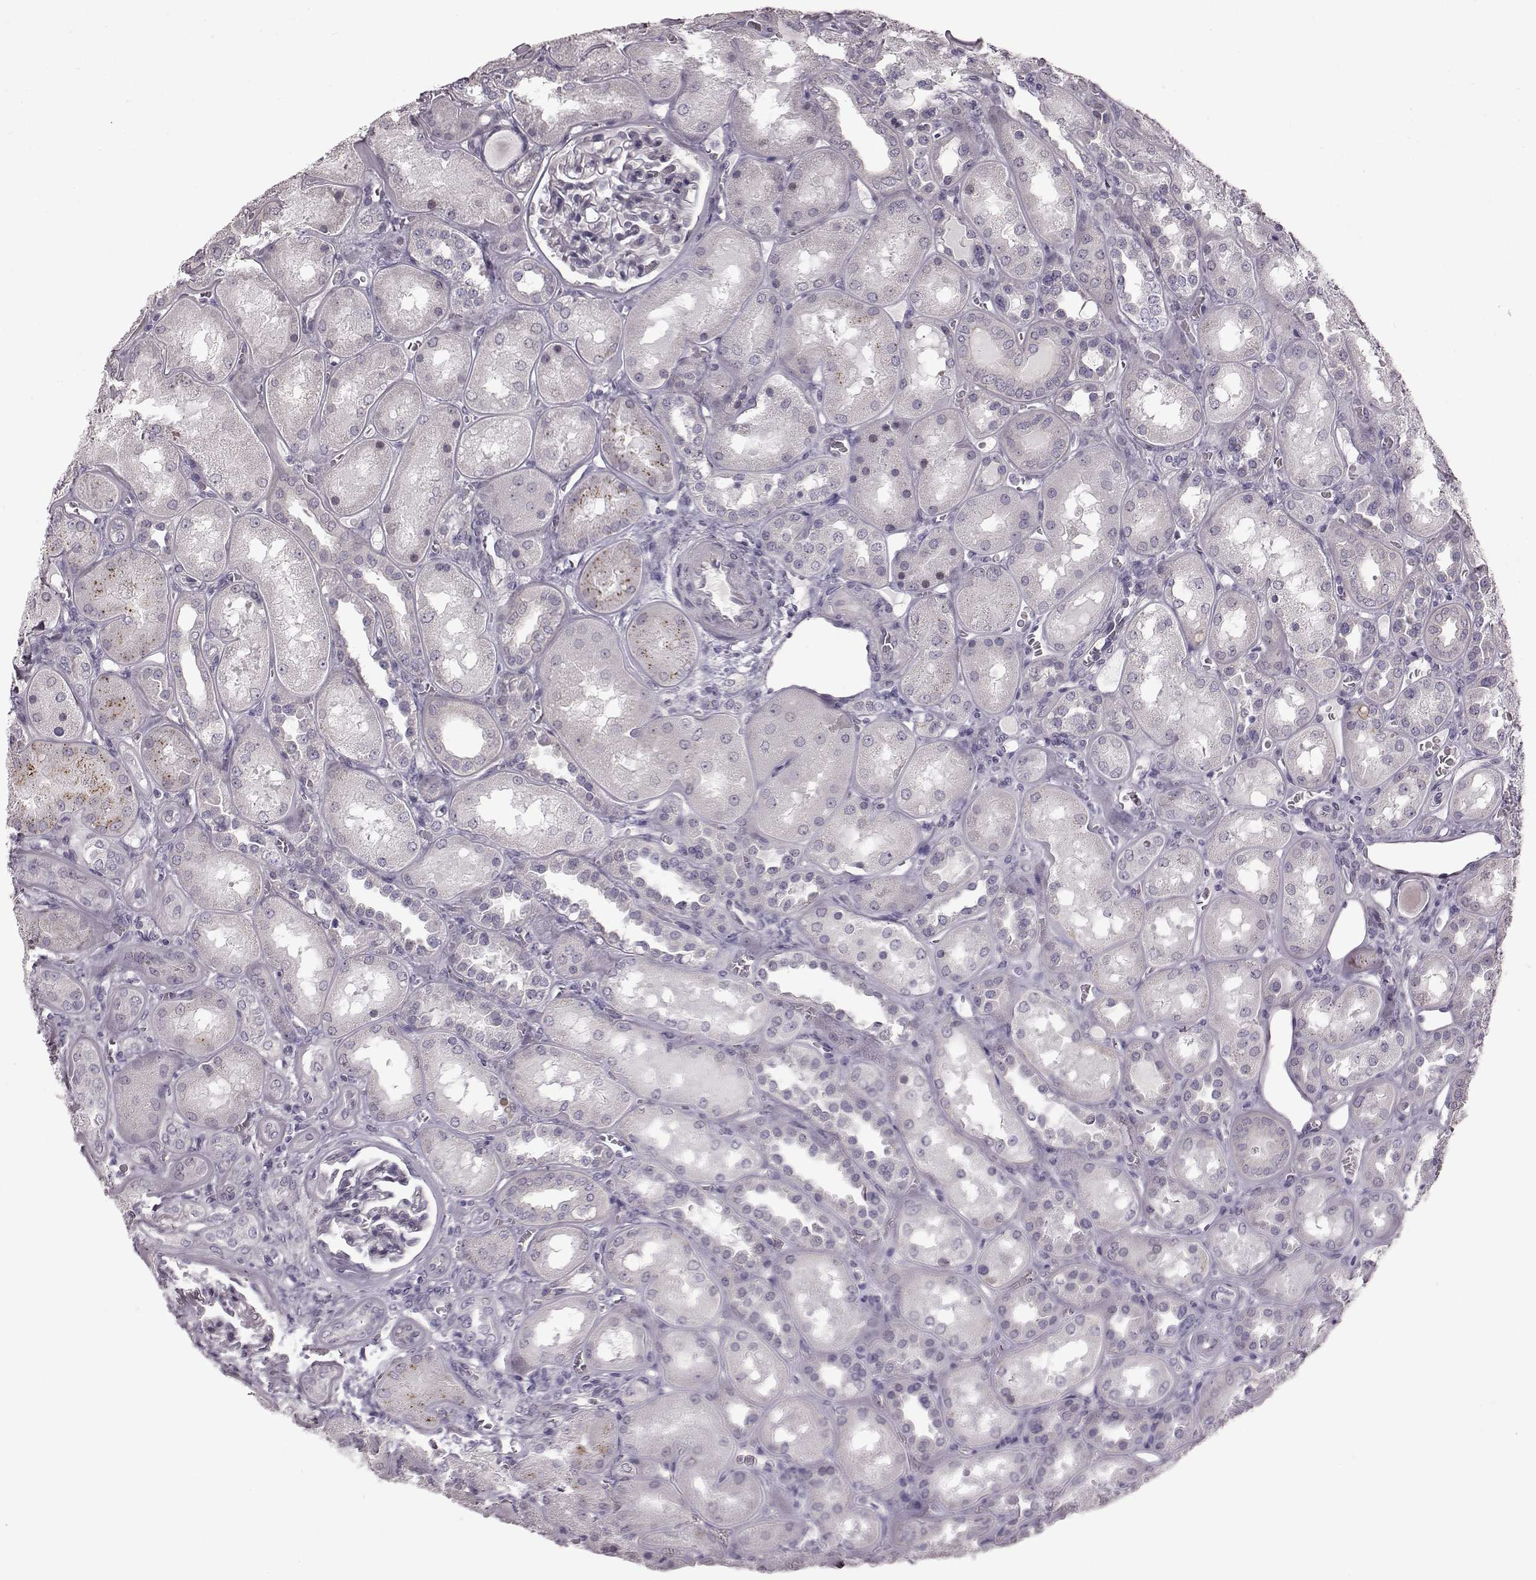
{"staining": {"intensity": "negative", "quantity": "none", "location": "none"}, "tissue": "kidney", "cell_type": "Cells in glomeruli", "image_type": "normal", "snomed": [{"axis": "morphology", "description": "Normal tissue, NOS"}, {"axis": "topography", "description": "Kidney"}], "caption": "Kidney was stained to show a protein in brown. There is no significant staining in cells in glomeruli. The staining was performed using DAB to visualize the protein expression in brown, while the nuclei were stained in blue with hematoxylin (Magnification: 20x).", "gene": "TCHHL1", "patient": {"sex": "male", "age": 73}}